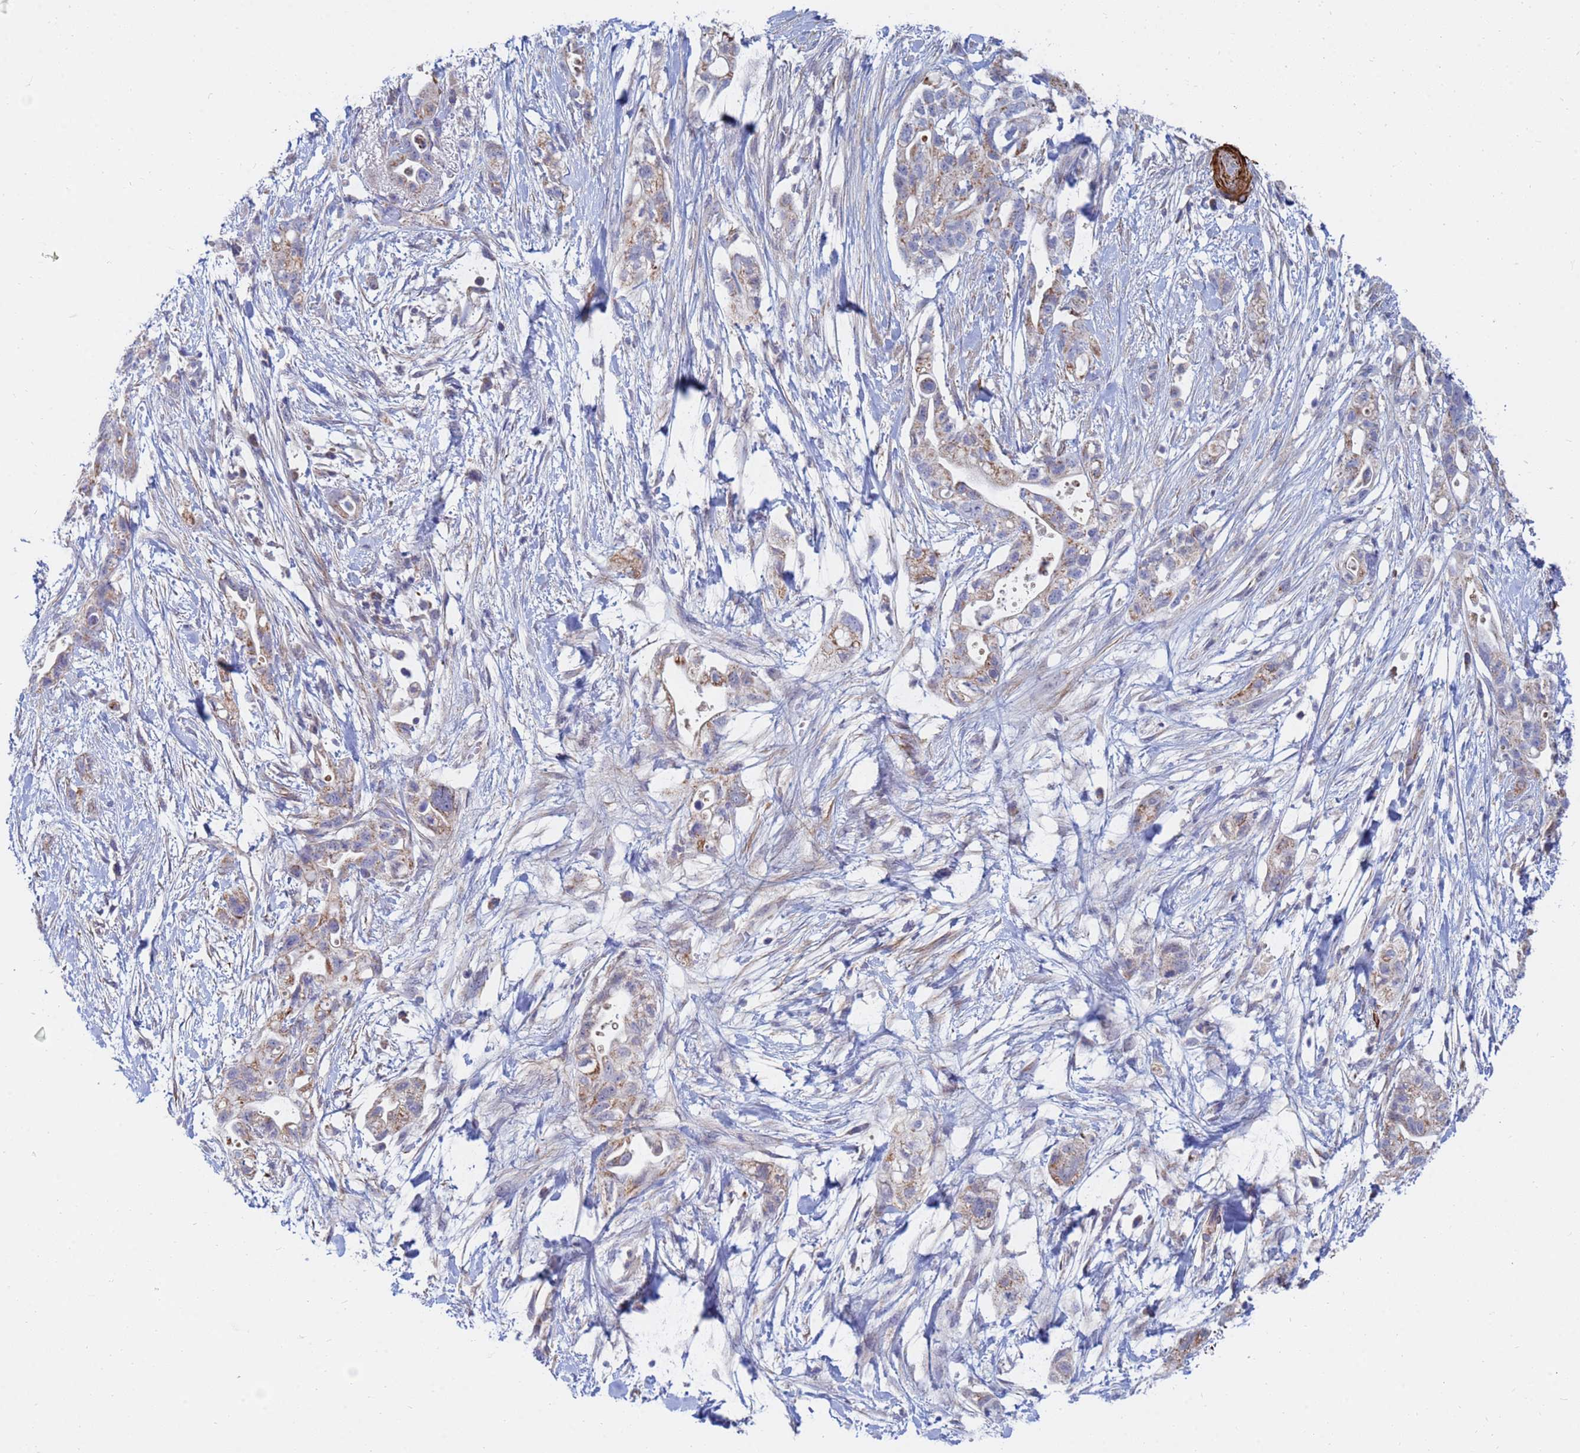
{"staining": {"intensity": "weak", "quantity": ">75%", "location": "cytoplasmic/membranous"}, "tissue": "pancreatic cancer", "cell_type": "Tumor cells", "image_type": "cancer", "snomed": [{"axis": "morphology", "description": "Adenocarcinoma, NOS"}, {"axis": "topography", "description": "Pancreas"}], "caption": "A photomicrograph of pancreatic cancer stained for a protein exhibits weak cytoplasmic/membranous brown staining in tumor cells.", "gene": "SDR39U1", "patient": {"sex": "female", "age": 72}}